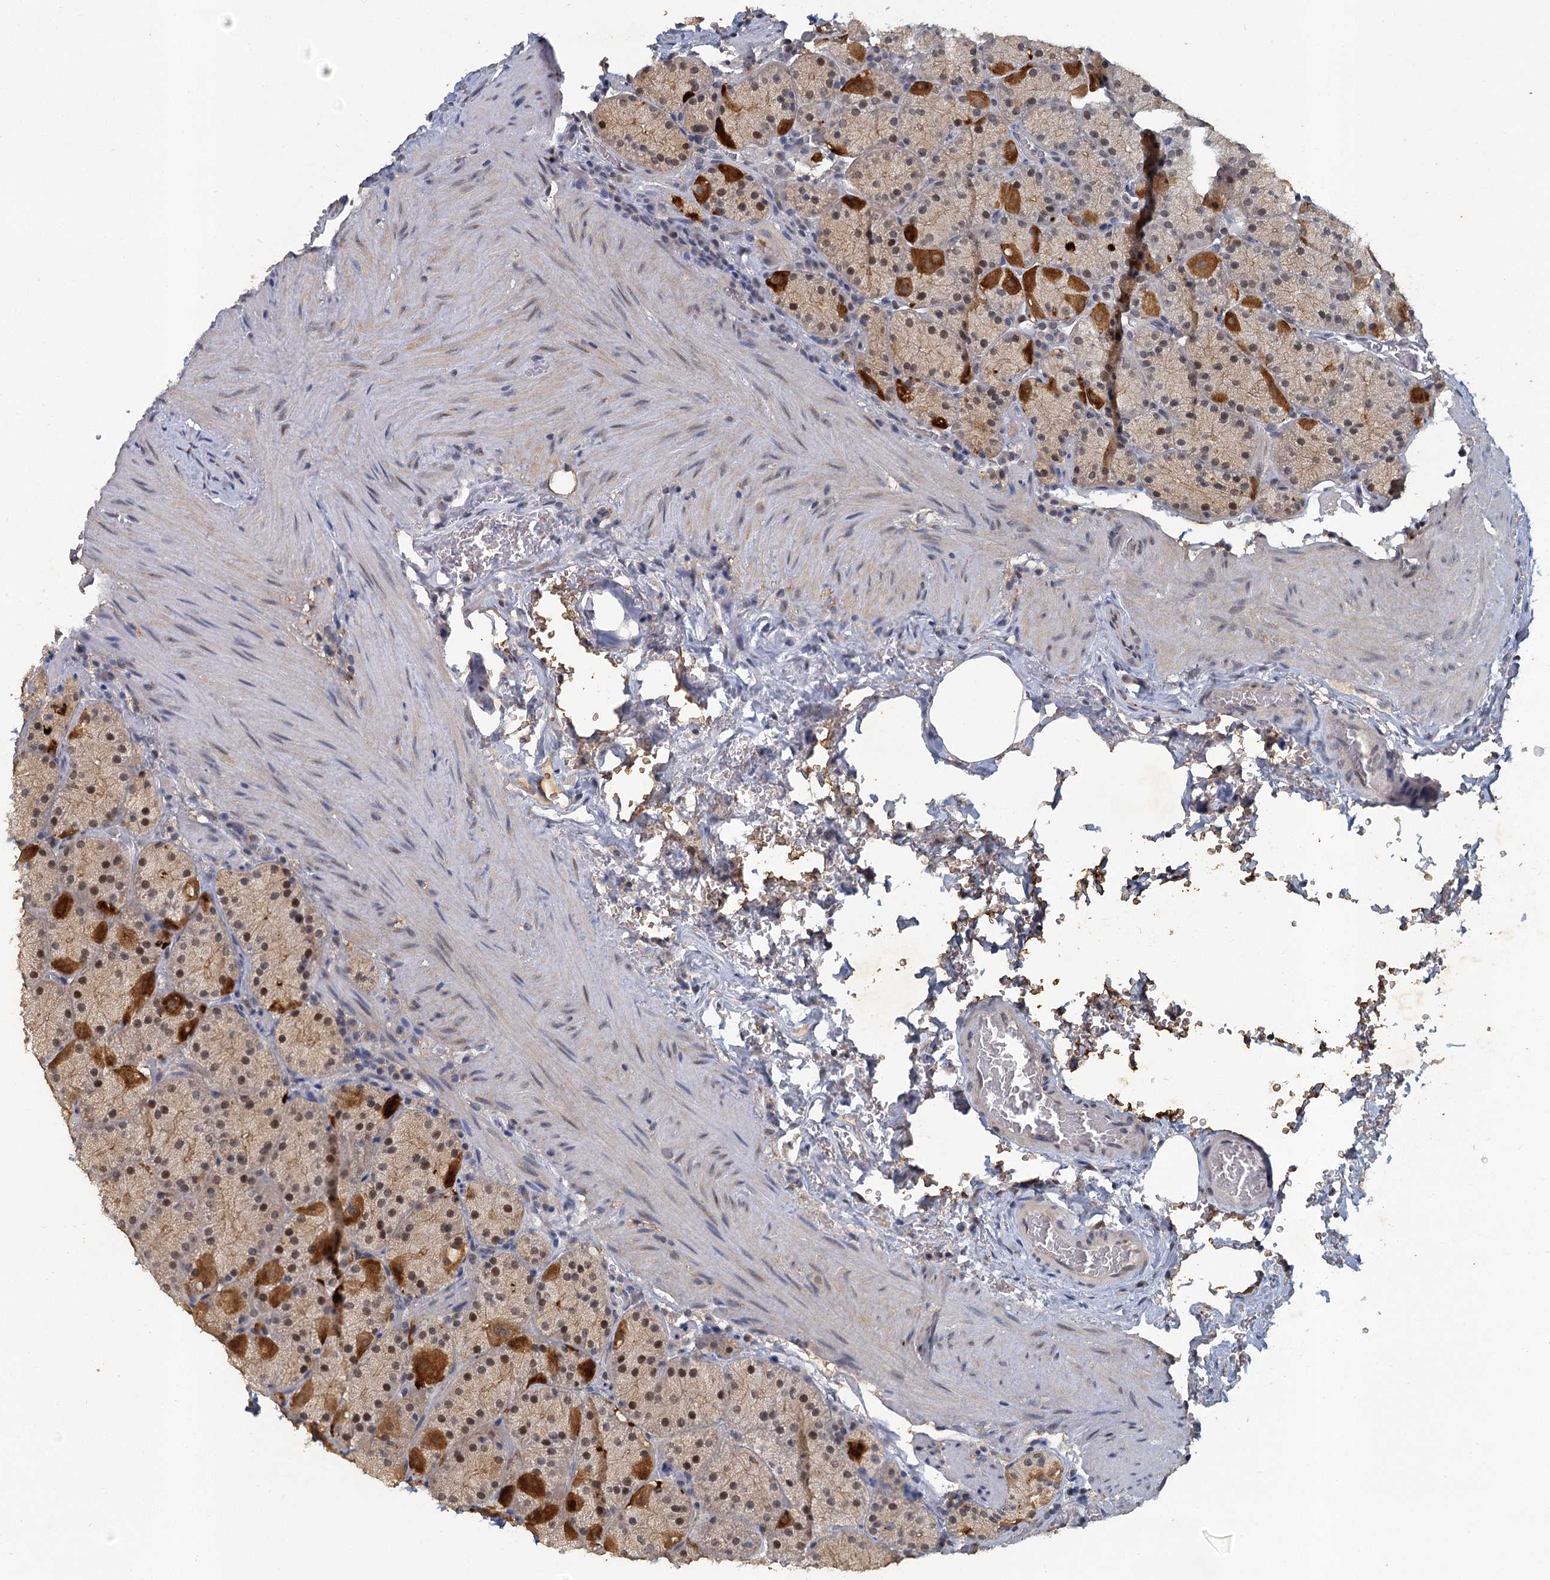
{"staining": {"intensity": "moderate", "quantity": "25%-75%", "location": "cytoplasmic/membranous,nuclear"}, "tissue": "stomach", "cell_type": "Glandular cells", "image_type": "normal", "snomed": [{"axis": "morphology", "description": "Normal tissue, NOS"}, {"axis": "topography", "description": "Stomach, upper"}, {"axis": "topography", "description": "Stomach, lower"}], "caption": "This photomicrograph exhibits immunohistochemistry staining of normal human stomach, with medium moderate cytoplasmic/membranous,nuclear positivity in approximately 25%-75% of glandular cells.", "gene": "MUCL1", "patient": {"sex": "male", "age": 80}}